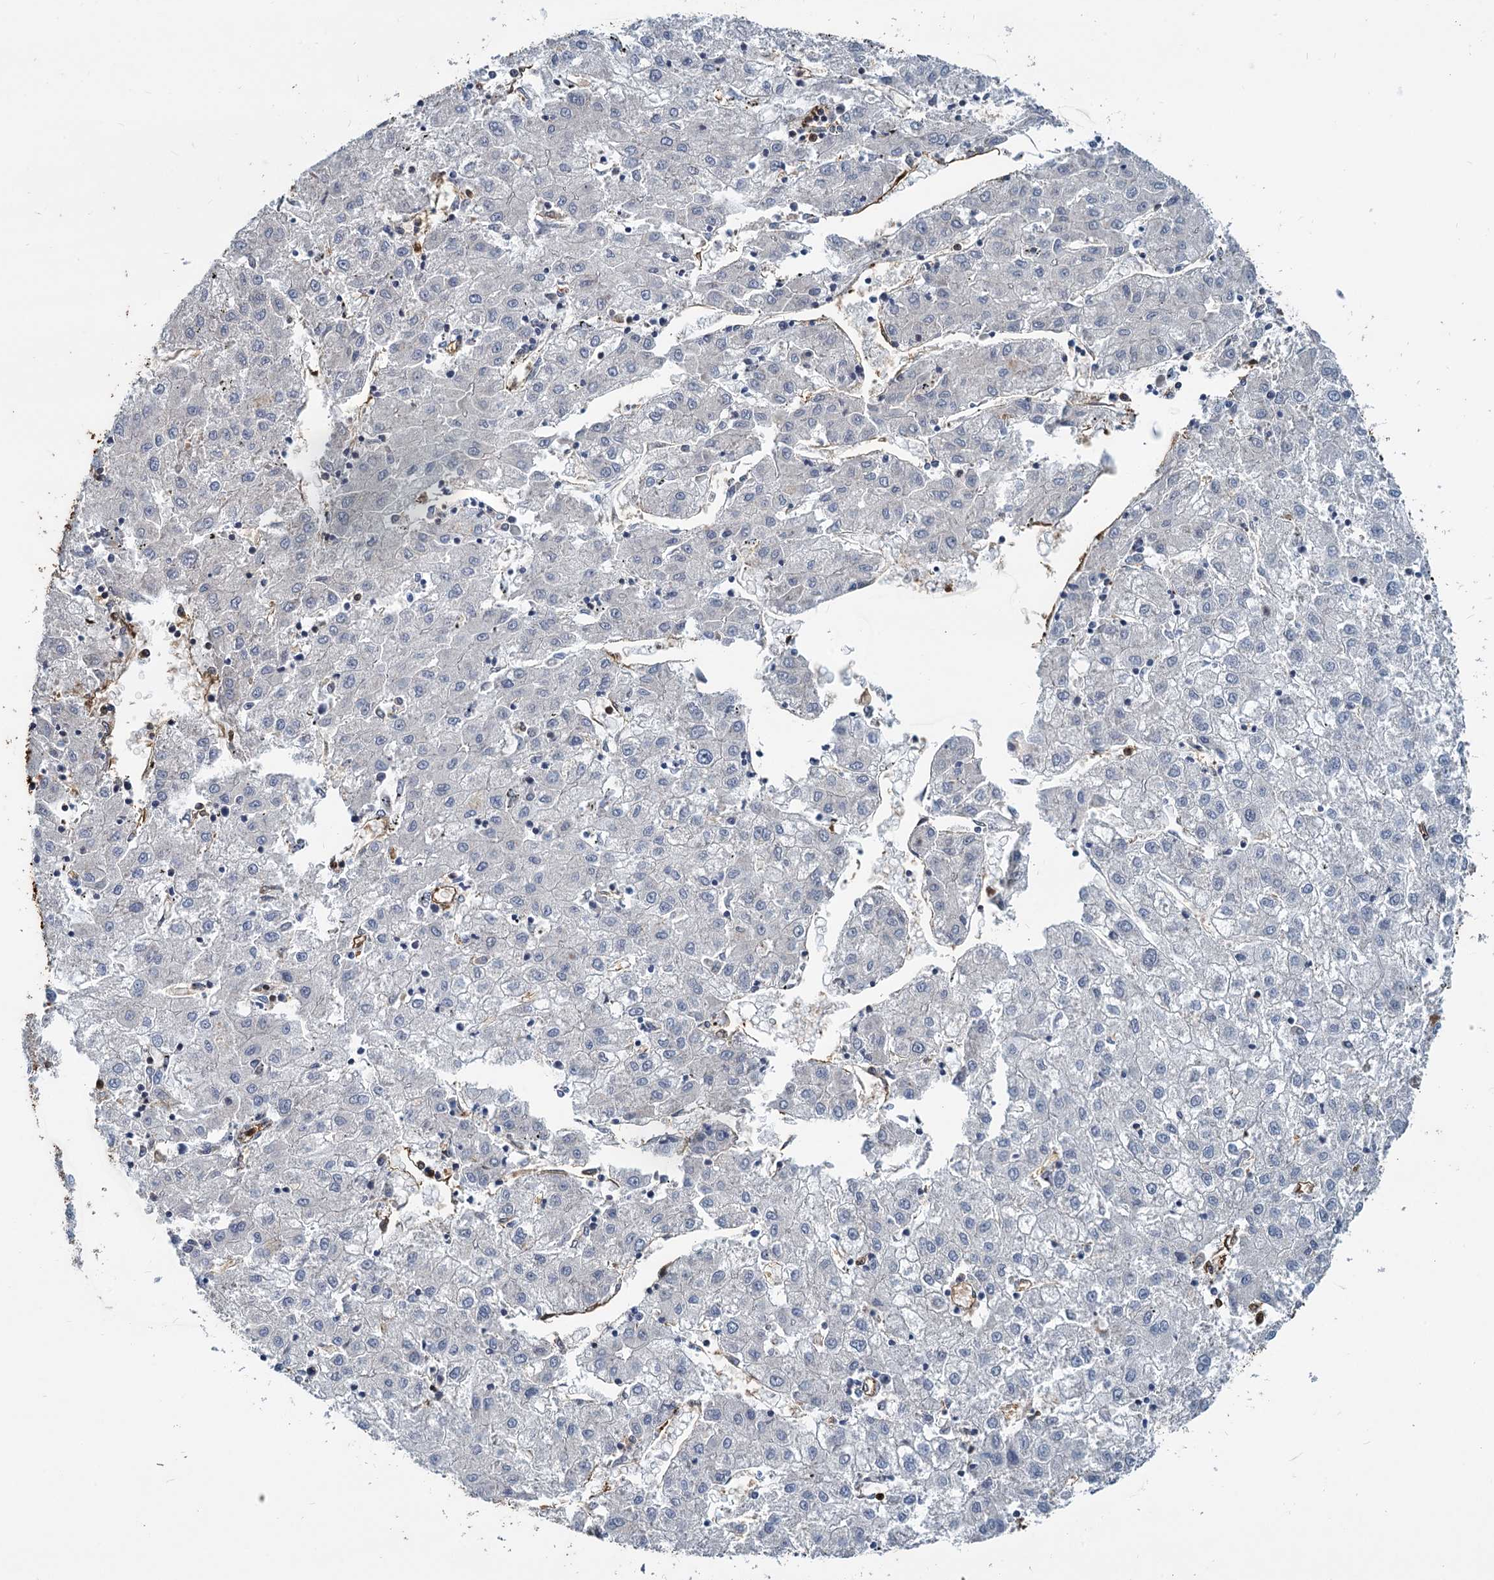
{"staining": {"intensity": "negative", "quantity": "none", "location": "none"}, "tissue": "liver cancer", "cell_type": "Tumor cells", "image_type": "cancer", "snomed": [{"axis": "morphology", "description": "Carcinoma, Hepatocellular, NOS"}, {"axis": "topography", "description": "Liver"}], "caption": "This is an immunohistochemistry (IHC) image of human liver cancer (hepatocellular carcinoma). There is no positivity in tumor cells.", "gene": "S100A6", "patient": {"sex": "male", "age": 72}}